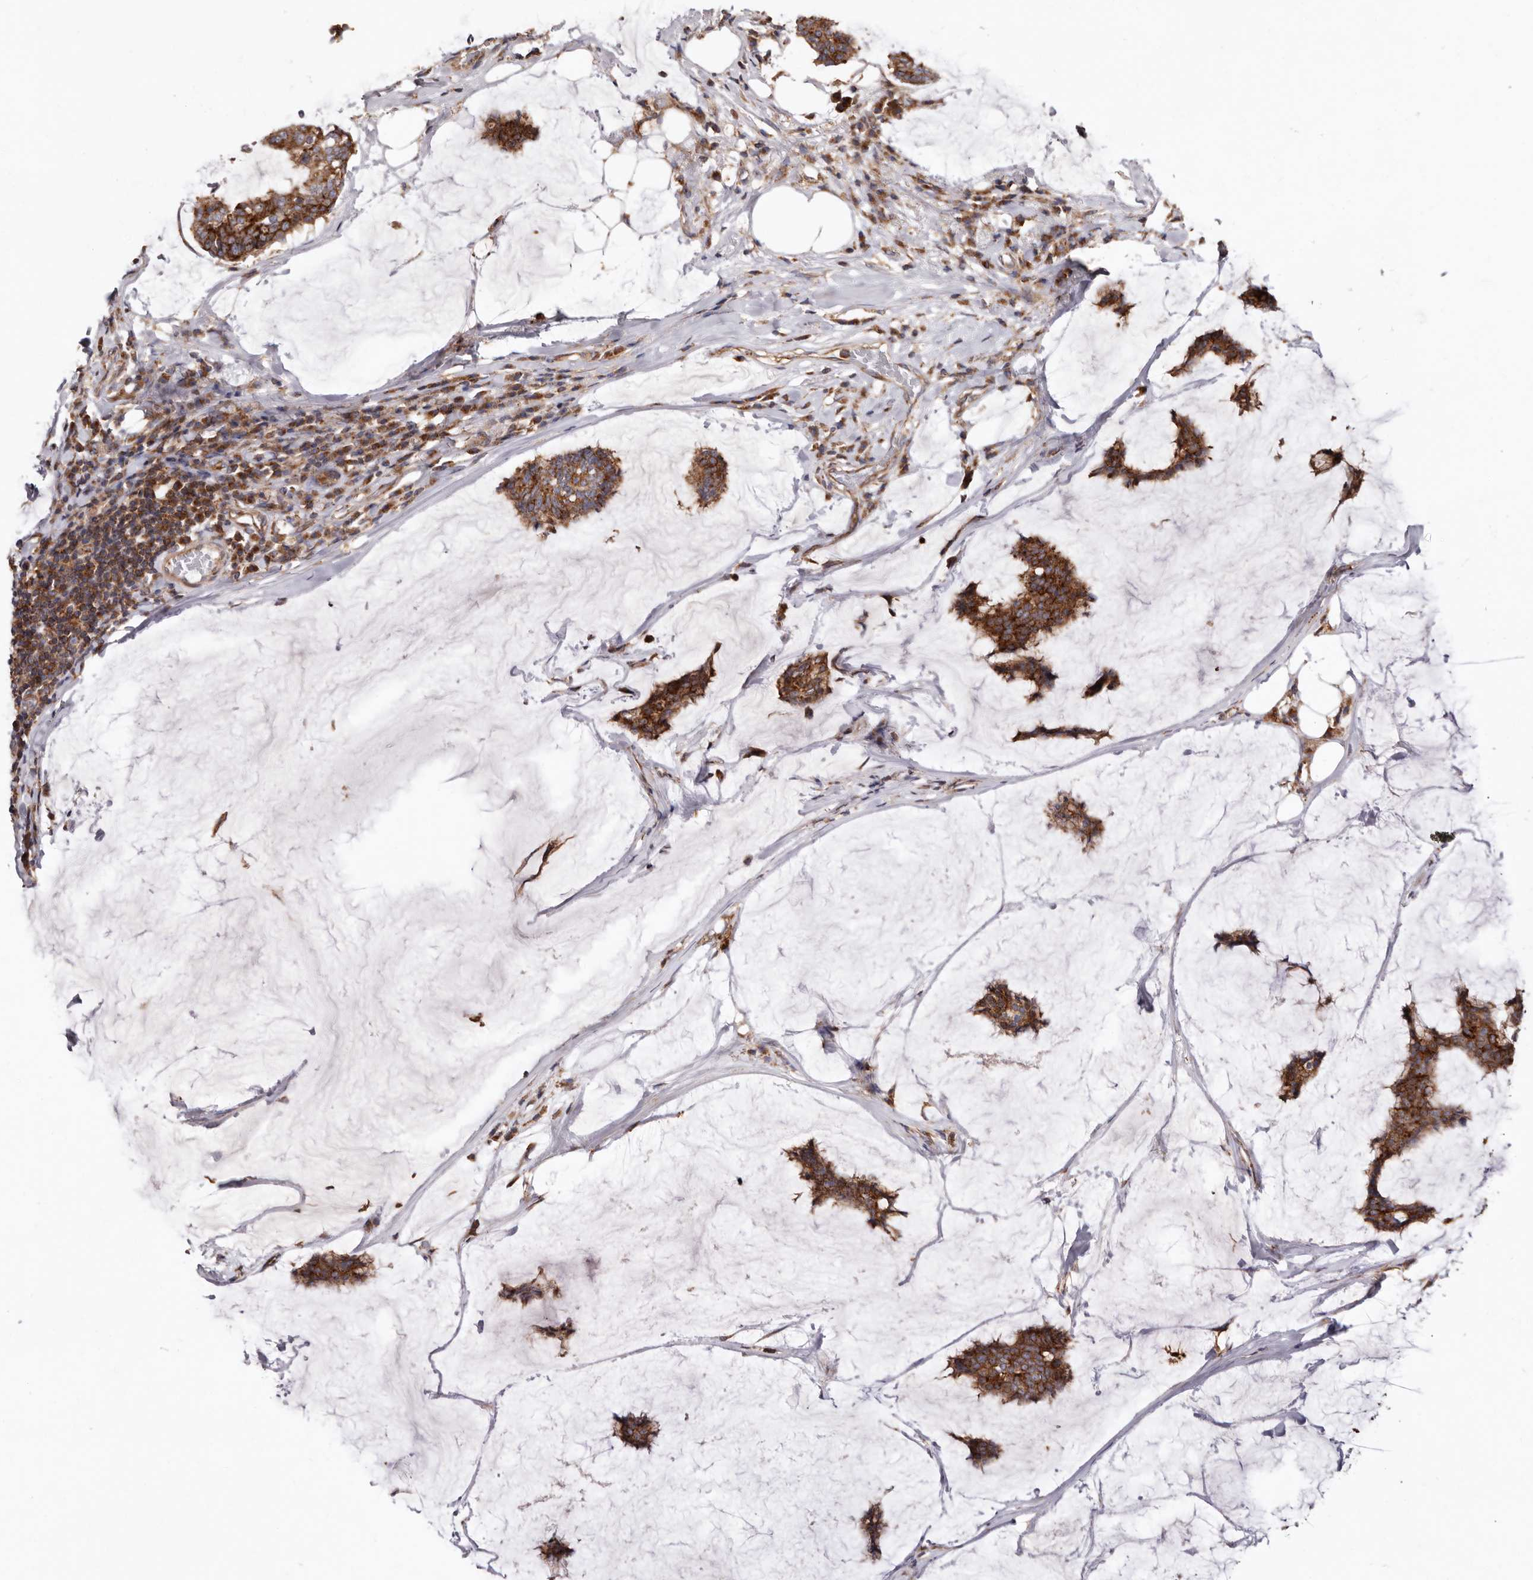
{"staining": {"intensity": "moderate", "quantity": ">75%", "location": "cytoplasmic/membranous"}, "tissue": "breast cancer", "cell_type": "Tumor cells", "image_type": "cancer", "snomed": [{"axis": "morphology", "description": "Duct carcinoma"}, {"axis": "topography", "description": "Breast"}], "caption": "Breast cancer stained with DAB immunohistochemistry (IHC) displays medium levels of moderate cytoplasmic/membranous positivity in approximately >75% of tumor cells.", "gene": "COQ8B", "patient": {"sex": "female", "age": 93}}